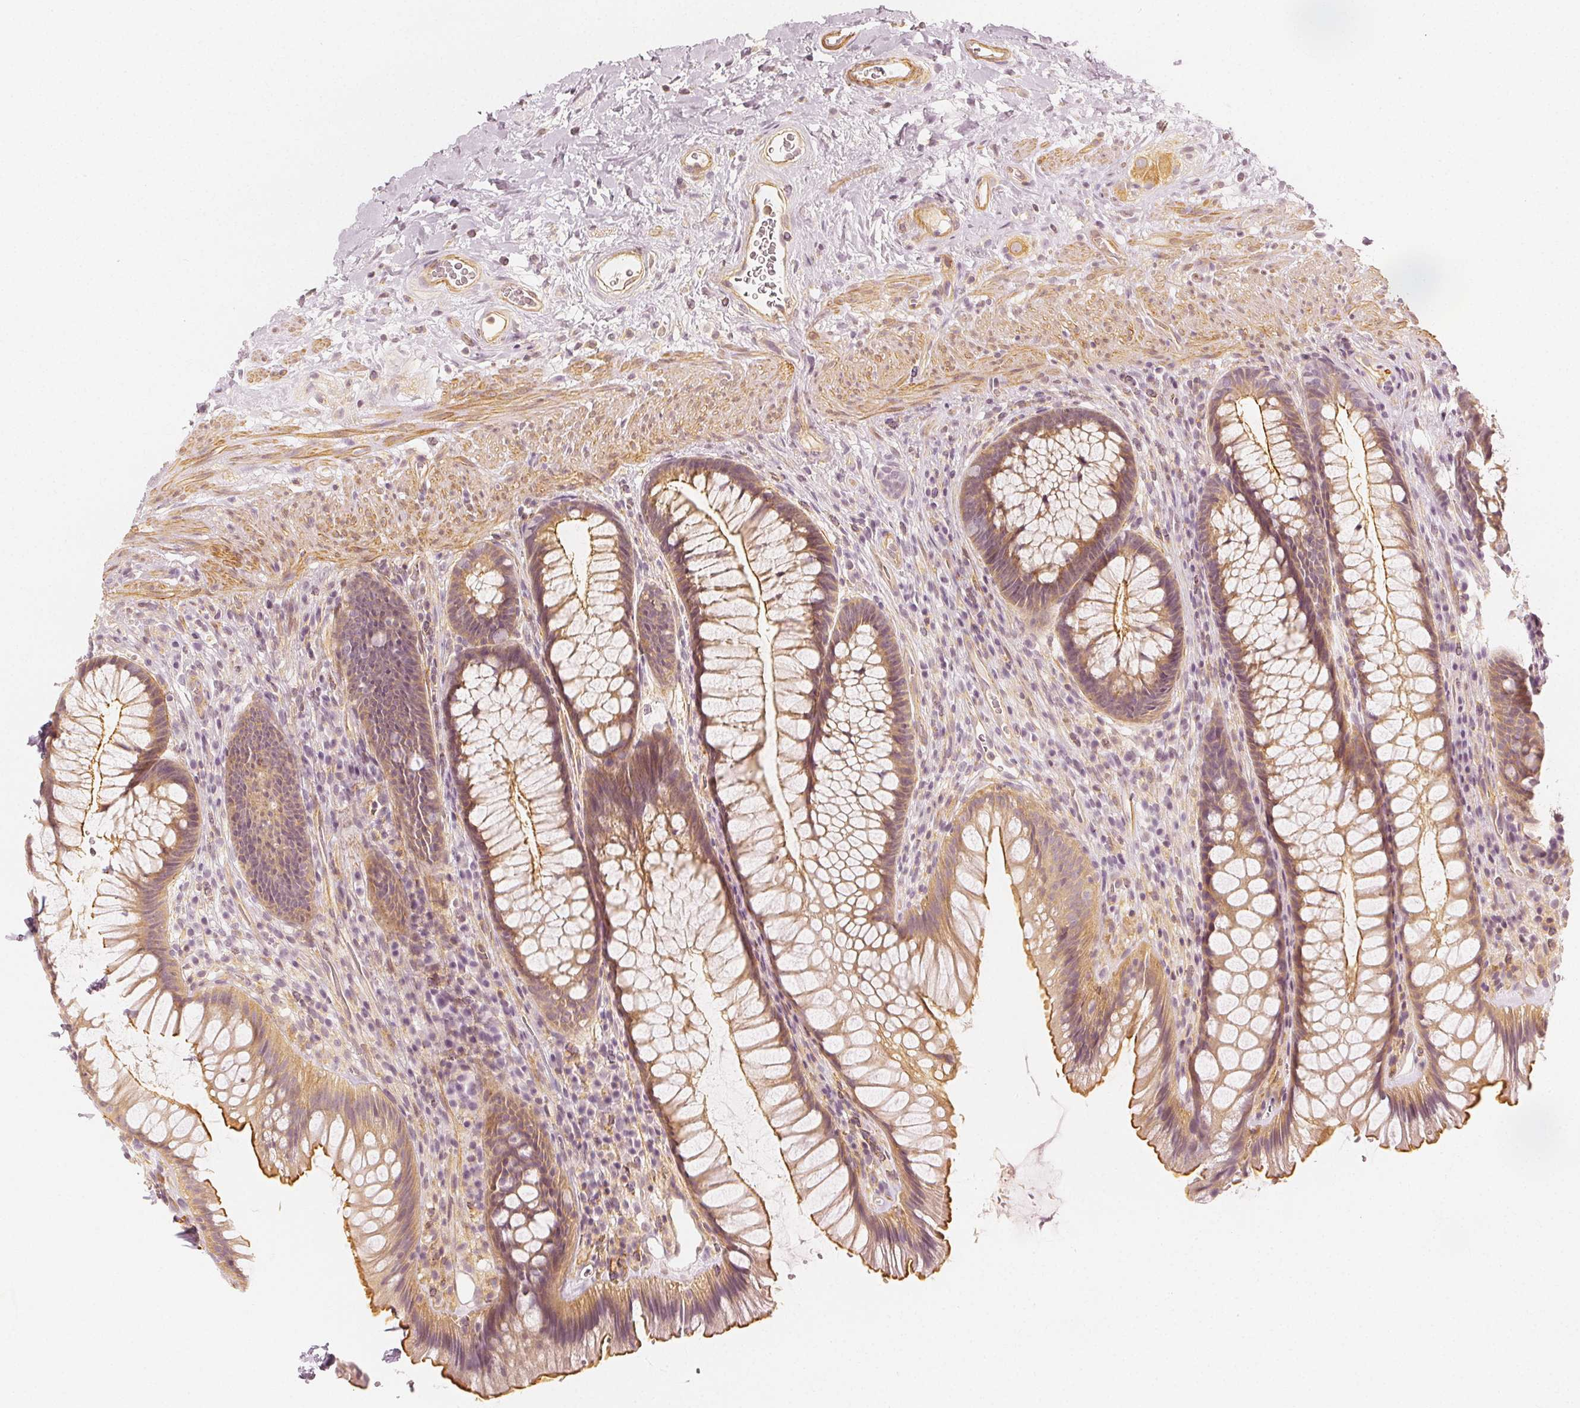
{"staining": {"intensity": "moderate", "quantity": ">75%", "location": "cytoplasmic/membranous"}, "tissue": "rectum", "cell_type": "Glandular cells", "image_type": "normal", "snomed": [{"axis": "morphology", "description": "Normal tissue, NOS"}, {"axis": "topography", "description": "Rectum"}], "caption": "Immunohistochemical staining of benign human rectum exhibits >75% levels of moderate cytoplasmic/membranous protein staining in about >75% of glandular cells. The staining is performed using DAB brown chromogen to label protein expression. The nuclei are counter-stained blue using hematoxylin.", "gene": "ARHGAP26", "patient": {"sex": "male", "age": 53}}